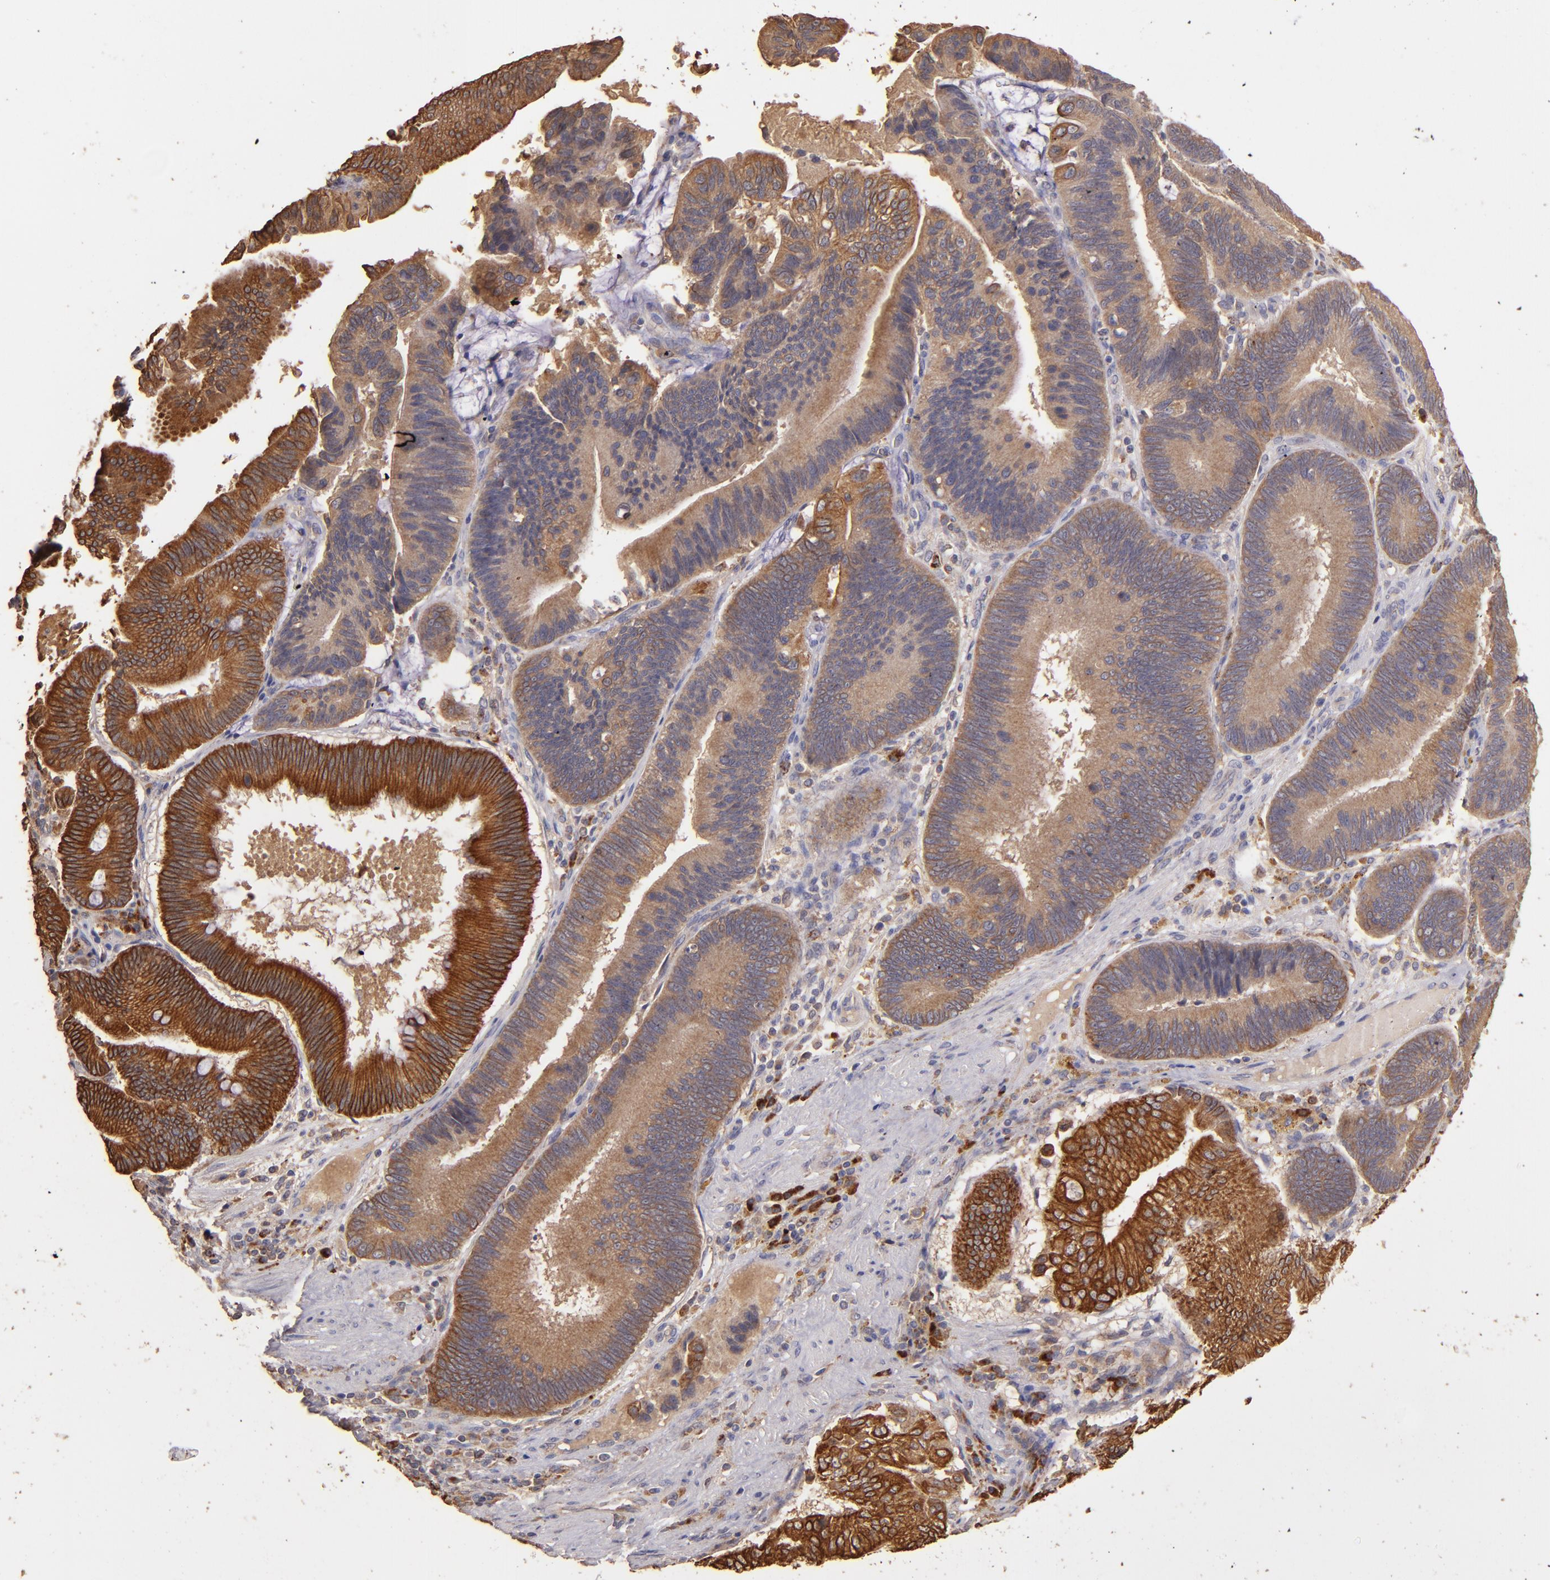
{"staining": {"intensity": "moderate", "quantity": ">75%", "location": "cytoplasmic/membranous"}, "tissue": "pancreatic cancer", "cell_type": "Tumor cells", "image_type": "cancer", "snomed": [{"axis": "morphology", "description": "Adenocarcinoma, NOS"}, {"axis": "topography", "description": "Pancreas"}], "caption": "High-power microscopy captured an immunohistochemistry (IHC) micrograph of pancreatic cancer (adenocarcinoma), revealing moderate cytoplasmic/membranous positivity in approximately >75% of tumor cells.", "gene": "SRRD", "patient": {"sex": "male", "age": 82}}